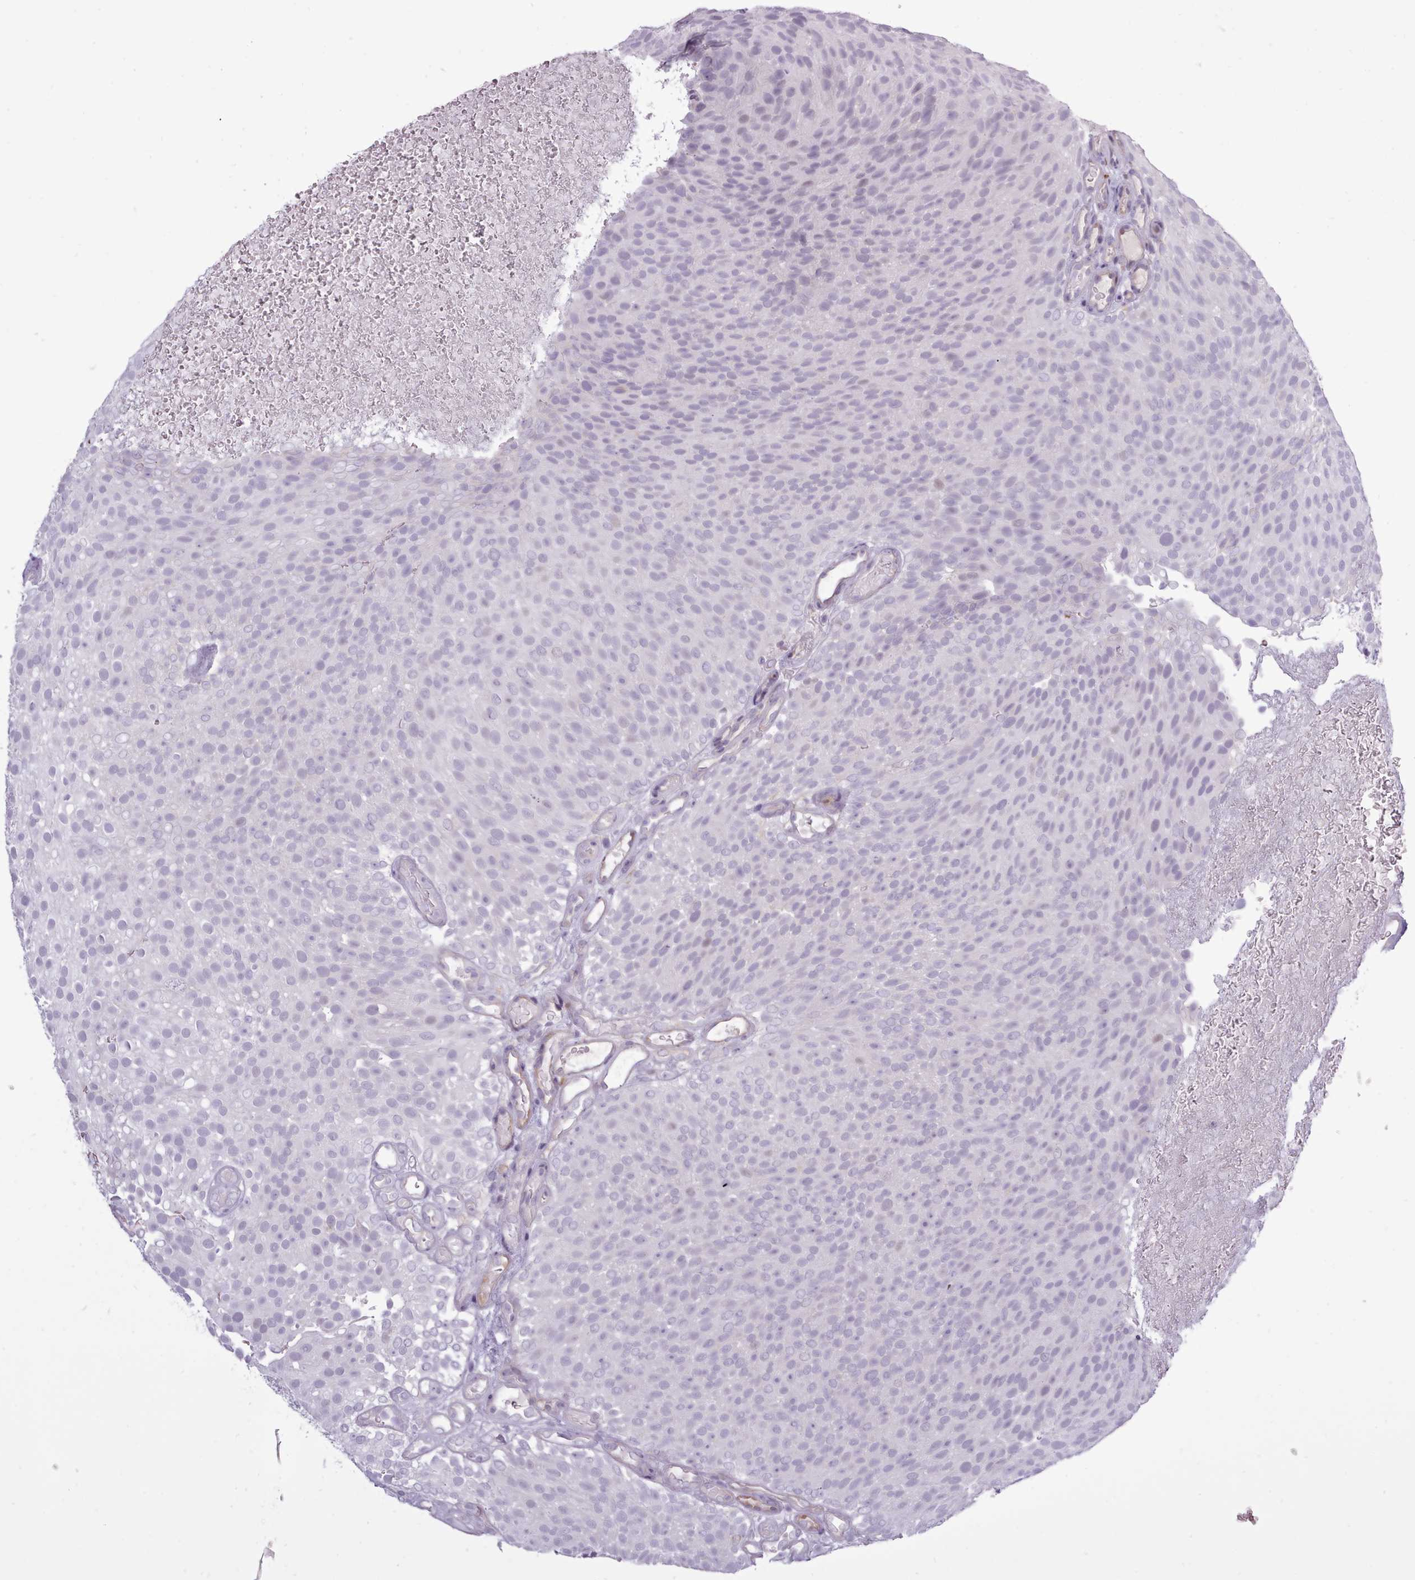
{"staining": {"intensity": "negative", "quantity": "none", "location": "none"}, "tissue": "urothelial cancer", "cell_type": "Tumor cells", "image_type": "cancer", "snomed": [{"axis": "morphology", "description": "Urothelial carcinoma, Low grade"}, {"axis": "topography", "description": "Urinary bladder"}], "caption": "Urothelial cancer stained for a protein using immunohistochemistry reveals no staining tumor cells.", "gene": "BDKRB2", "patient": {"sex": "male", "age": 78}}